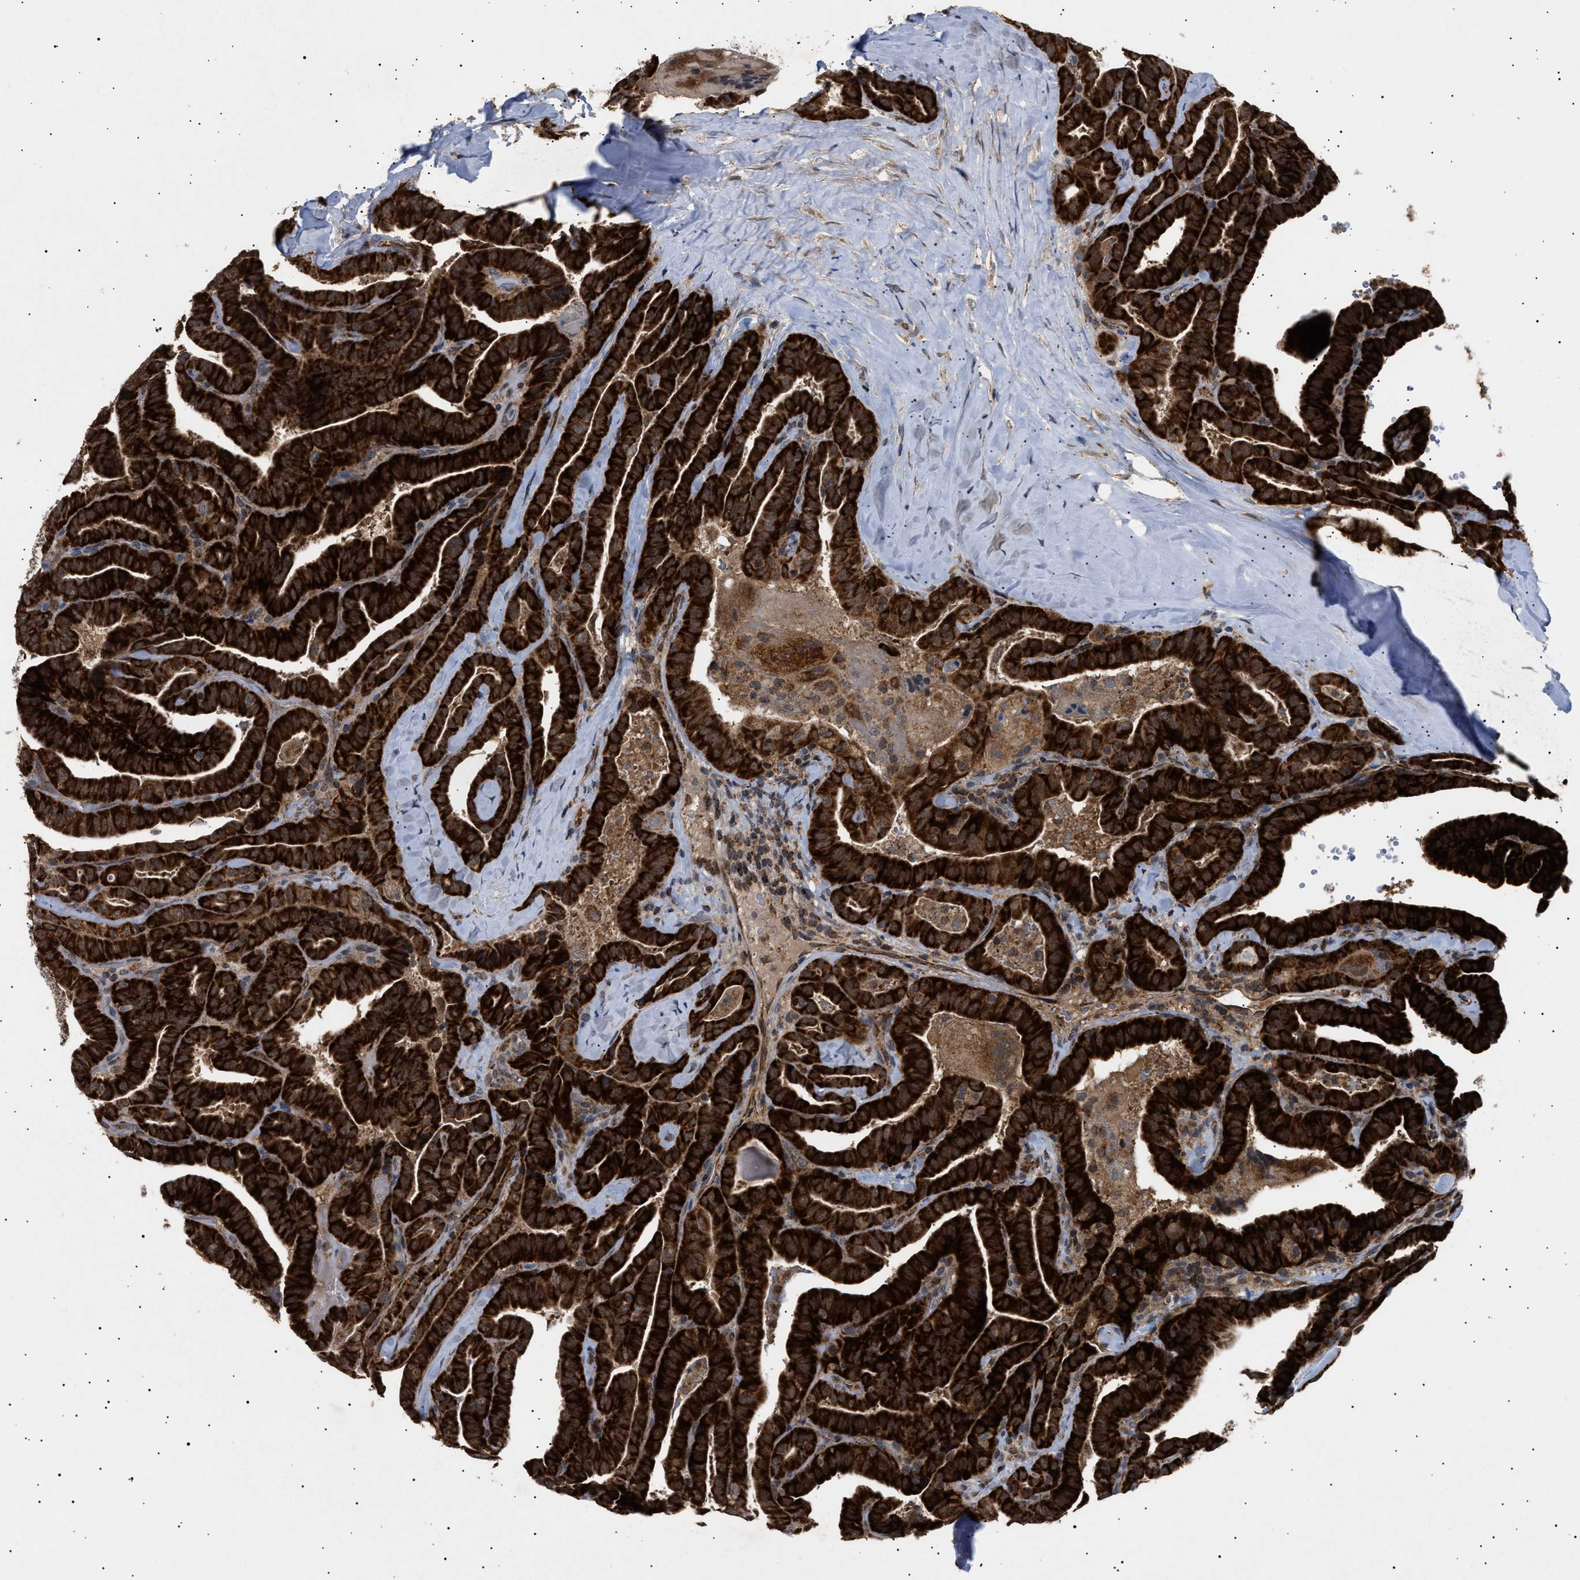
{"staining": {"intensity": "strong", "quantity": ">75%", "location": "cytoplasmic/membranous"}, "tissue": "thyroid cancer", "cell_type": "Tumor cells", "image_type": "cancer", "snomed": [{"axis": "morphology", "description": "Papillary adenocarcinoma, NOS"}, {"axis": "topography", "description": "Thyroid gland"}], "caption": "Immunohistochemistry (DAB) staining of human thyroid cancer (papillary adenocarcinoma) shows strong cytoplasmic/membranous protein staining in about >75% of tumor cells.", "gene": "SIRT5", "patient": {"sex": "male", "age": 77}}